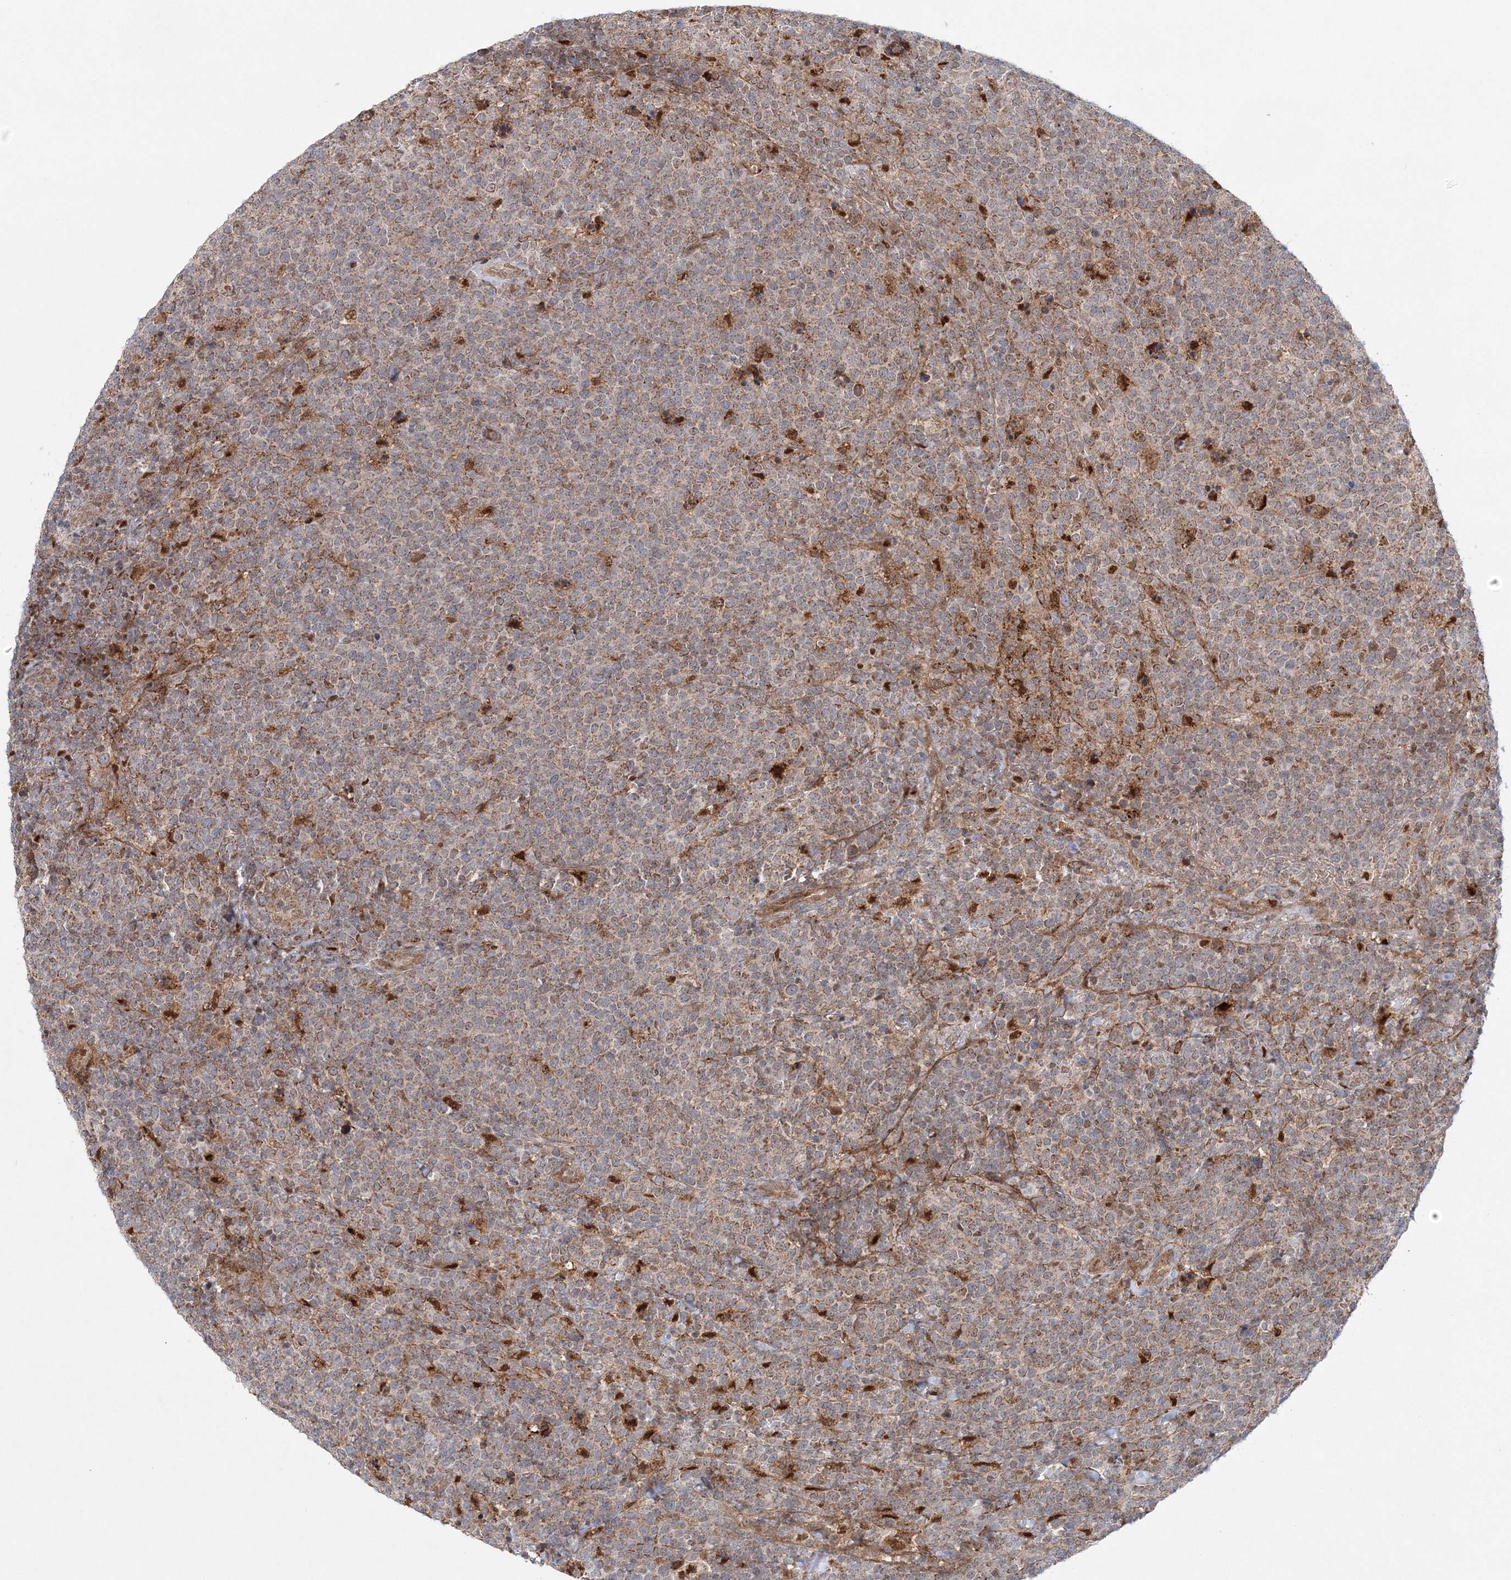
{"staining": {"intensity": "weak", "quantity": ">75%", "location": "cytoplasmic/membranous"}, "tissue": "lymphoma", "cell_type": "Tumor cells", "image_type": "cancer", "snomed": [{"axis": "morphology", "description": "Malignant lymphoma, non-Hodgkin's type, High grade"}, {"axis": "topography", "description": "Lymph node"}], "caption": "Malignant lymphoma, non-Hodgkin's type (high-grade) stained with immunohistochemistry exhibits weak cytoplasmic/membranous expression in about >75% of tumor cells.", "gene": "RAB11FIP2", "patient": {"sex": "male", "age": 61}}